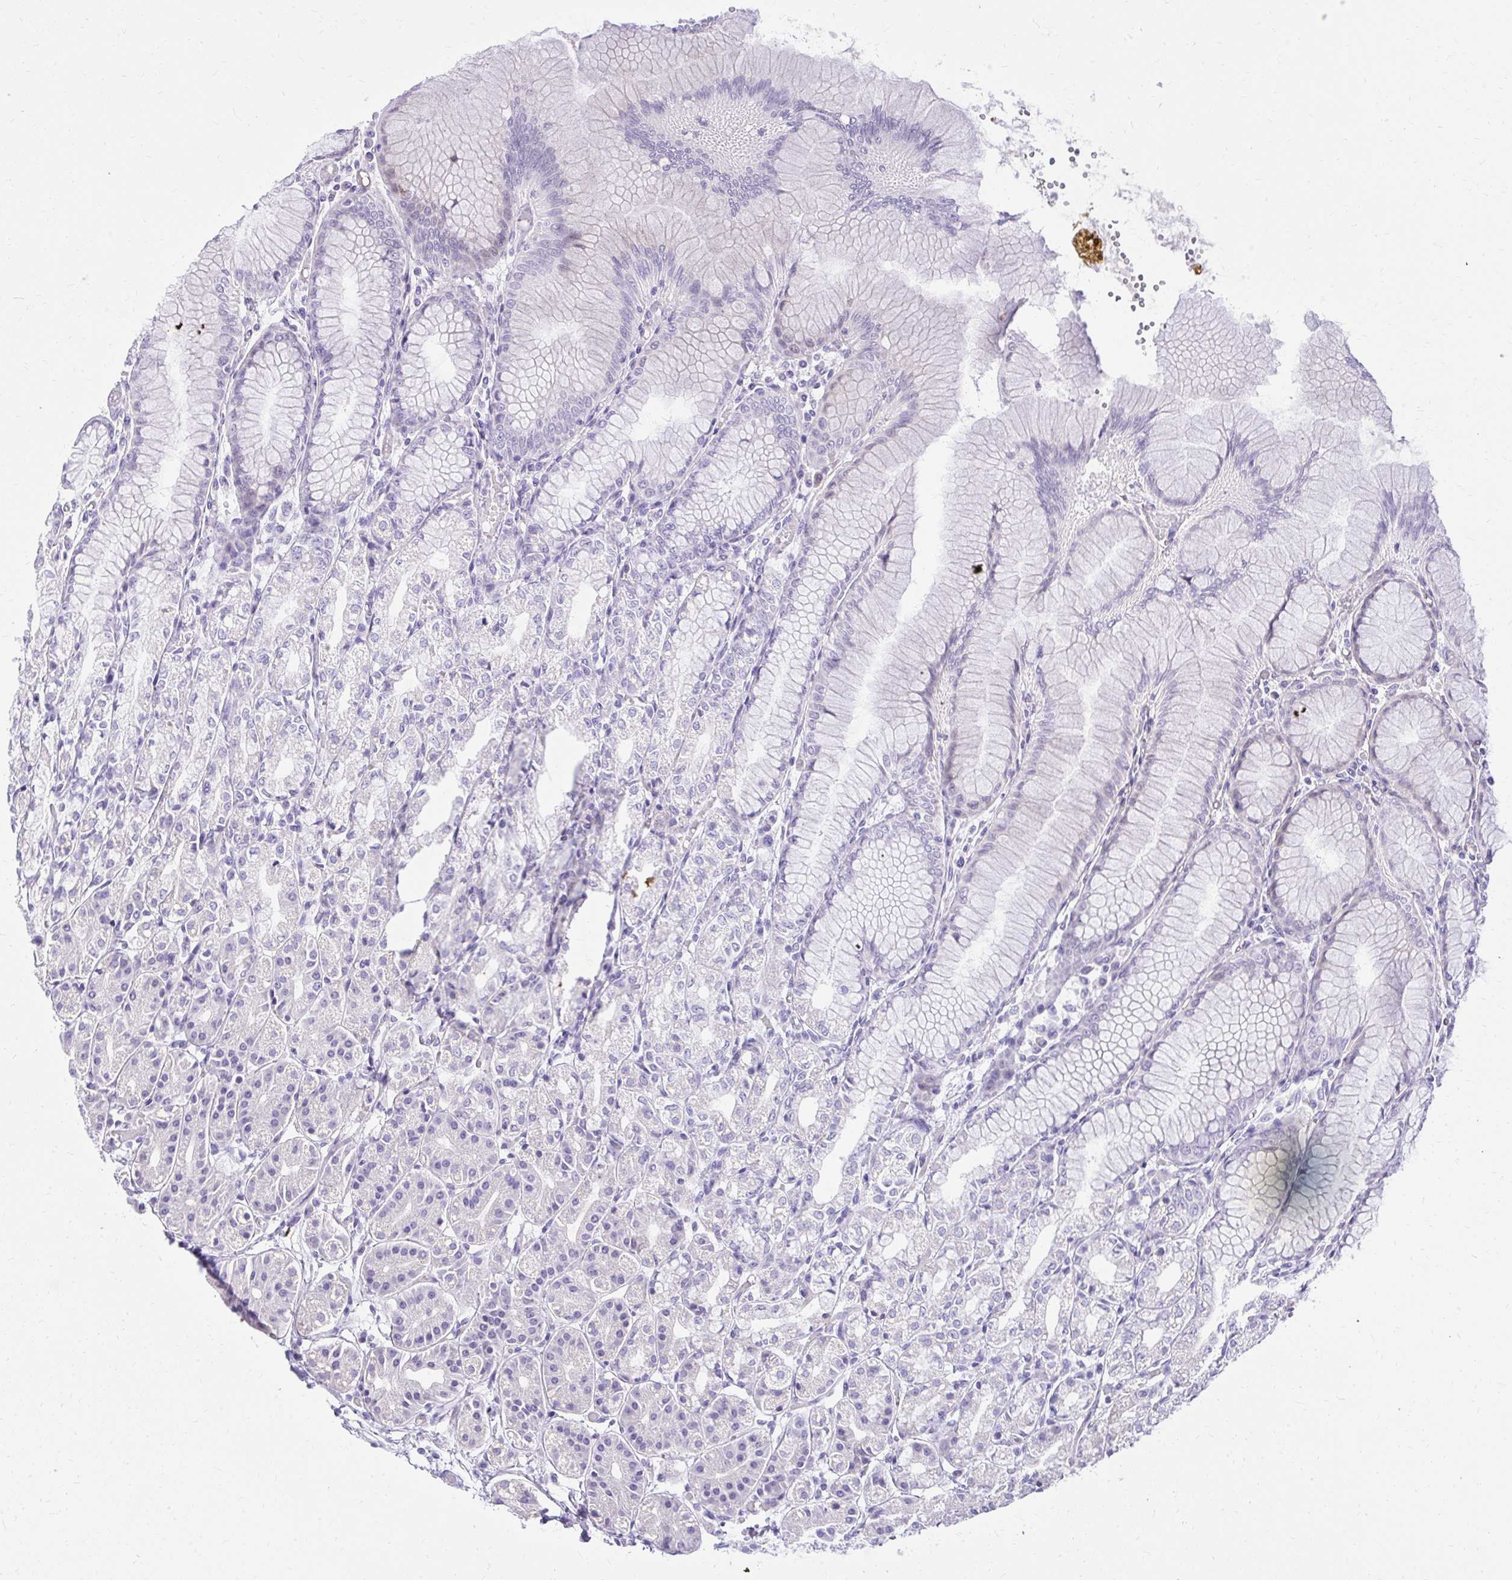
{"staining": {"intensity": "negative", "quantity": "none", "location": "none"}, "tissue": "stomach", "cell_type": "Glandular cells", "image_type": "normal", "snomed": [{"axis": "morphology", "description": "Normal tissue, NOS"}, {"axis": "topography", "description": "Stomach"}], "caption": "There is no significant staining in glandular cells of stomach. (Brightfield microscopy of DAB (3,3'-diaminobenzidine) immunohistochemistry at high magnification).", "gene": "PRAP1", "patient": {"sex": "female", "age": 57}}